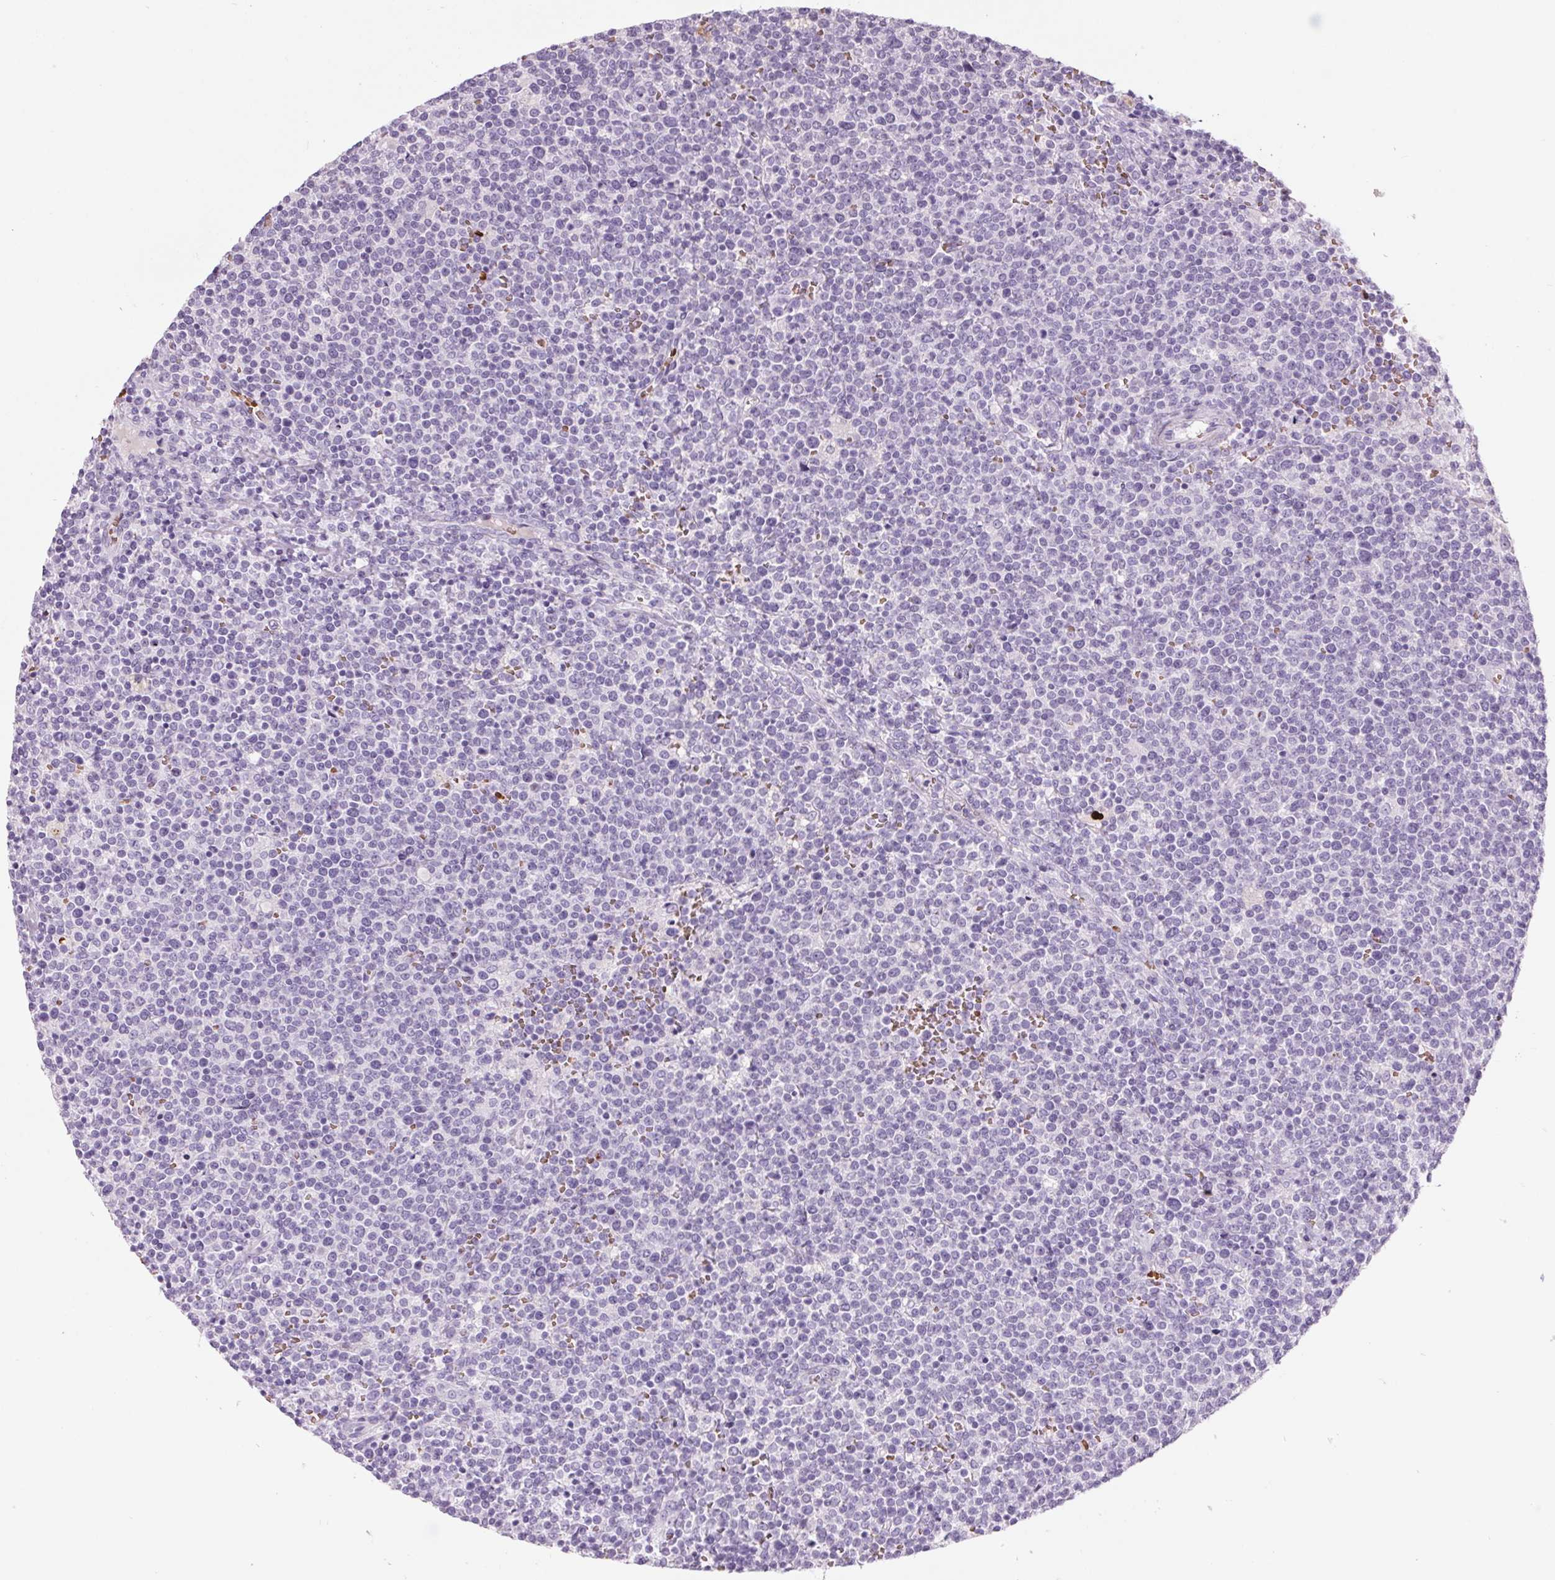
{"staining": {"intensity": "negative", "quantity": "none", "location": "none"}, "tissue": "lymphoma", "cell_type": "Tumor cells", "image_type": "cancer", "snomed": [{"axis": "morphology", "description": "Malignant lymphoma, non-Hodgkin's type, High grade"}, {"axis": "topography", "description": "Lymph node"}], "caption": "DAB (3,3'-diaminobenzidine) immunohistochemical staining of malignant lymphoma, non-Hodgkin's type (high-grade) exhibits no significant expression in tumor cells.", "gene": "HBQ1", "patient": {"sex": "male", "age": 61}}